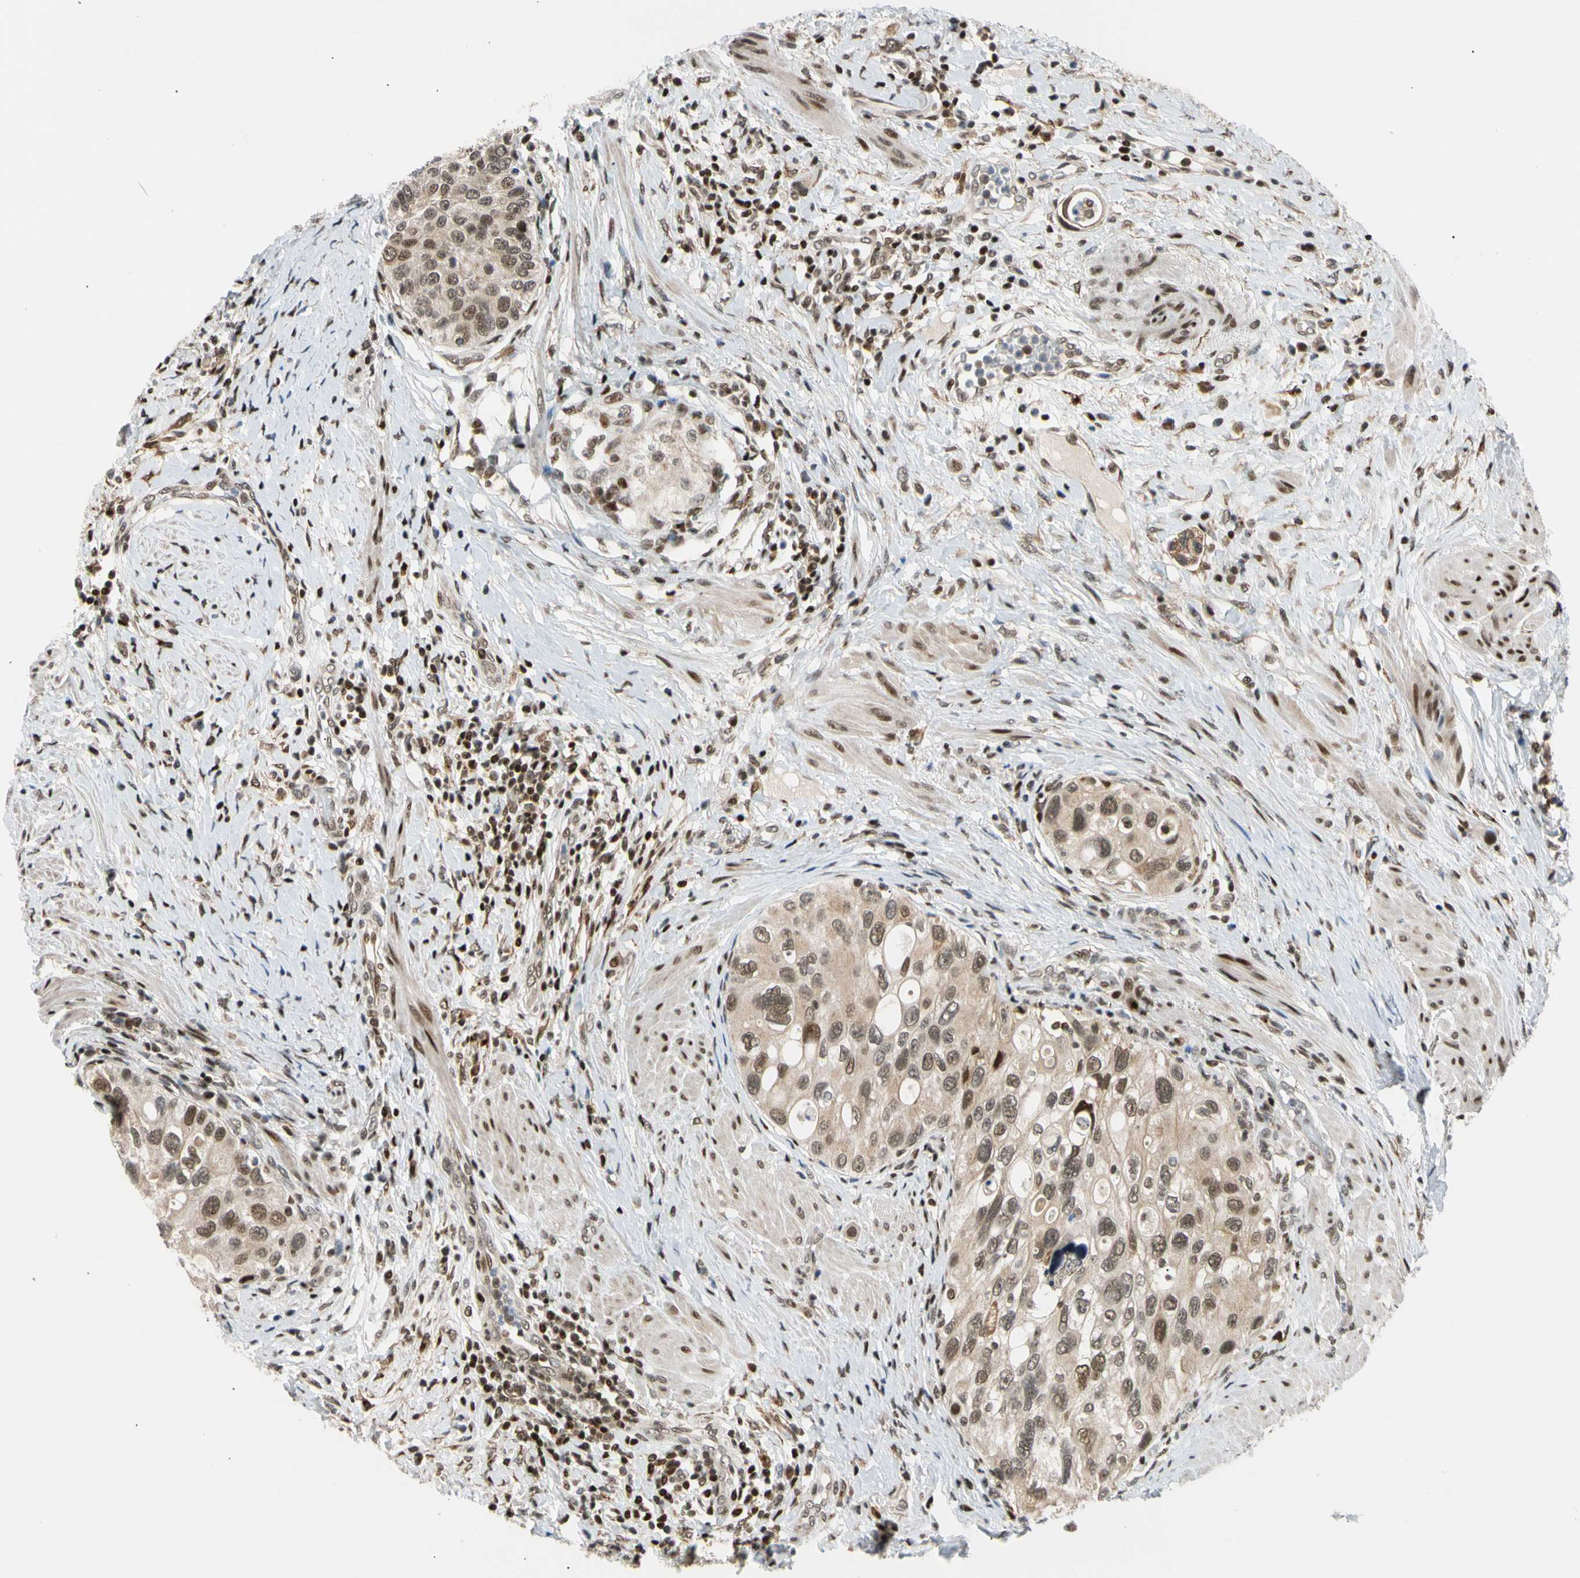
{"staining": {"intensity": "moderate", "quantity": "25%-75%", "location": "nuclear"}, "tissue": "urothelial cancer", "cell_type": "Tumor cells", "image_type": "cancer", "snomed": [{"axis": "morphology", "description": "Urothelial carcinoma, High grade"}, {"axis": "topography", "description": "Urinary bladder"}], "caption": "Urothelial cancer stained for a protein reveals moderate nuclear positivity in tumor cells. (DAB IHC, brown staining for protein, blue staining for nuclei).", "gene": "E2F1", "patient": {"sex": "female", "age": 56}}